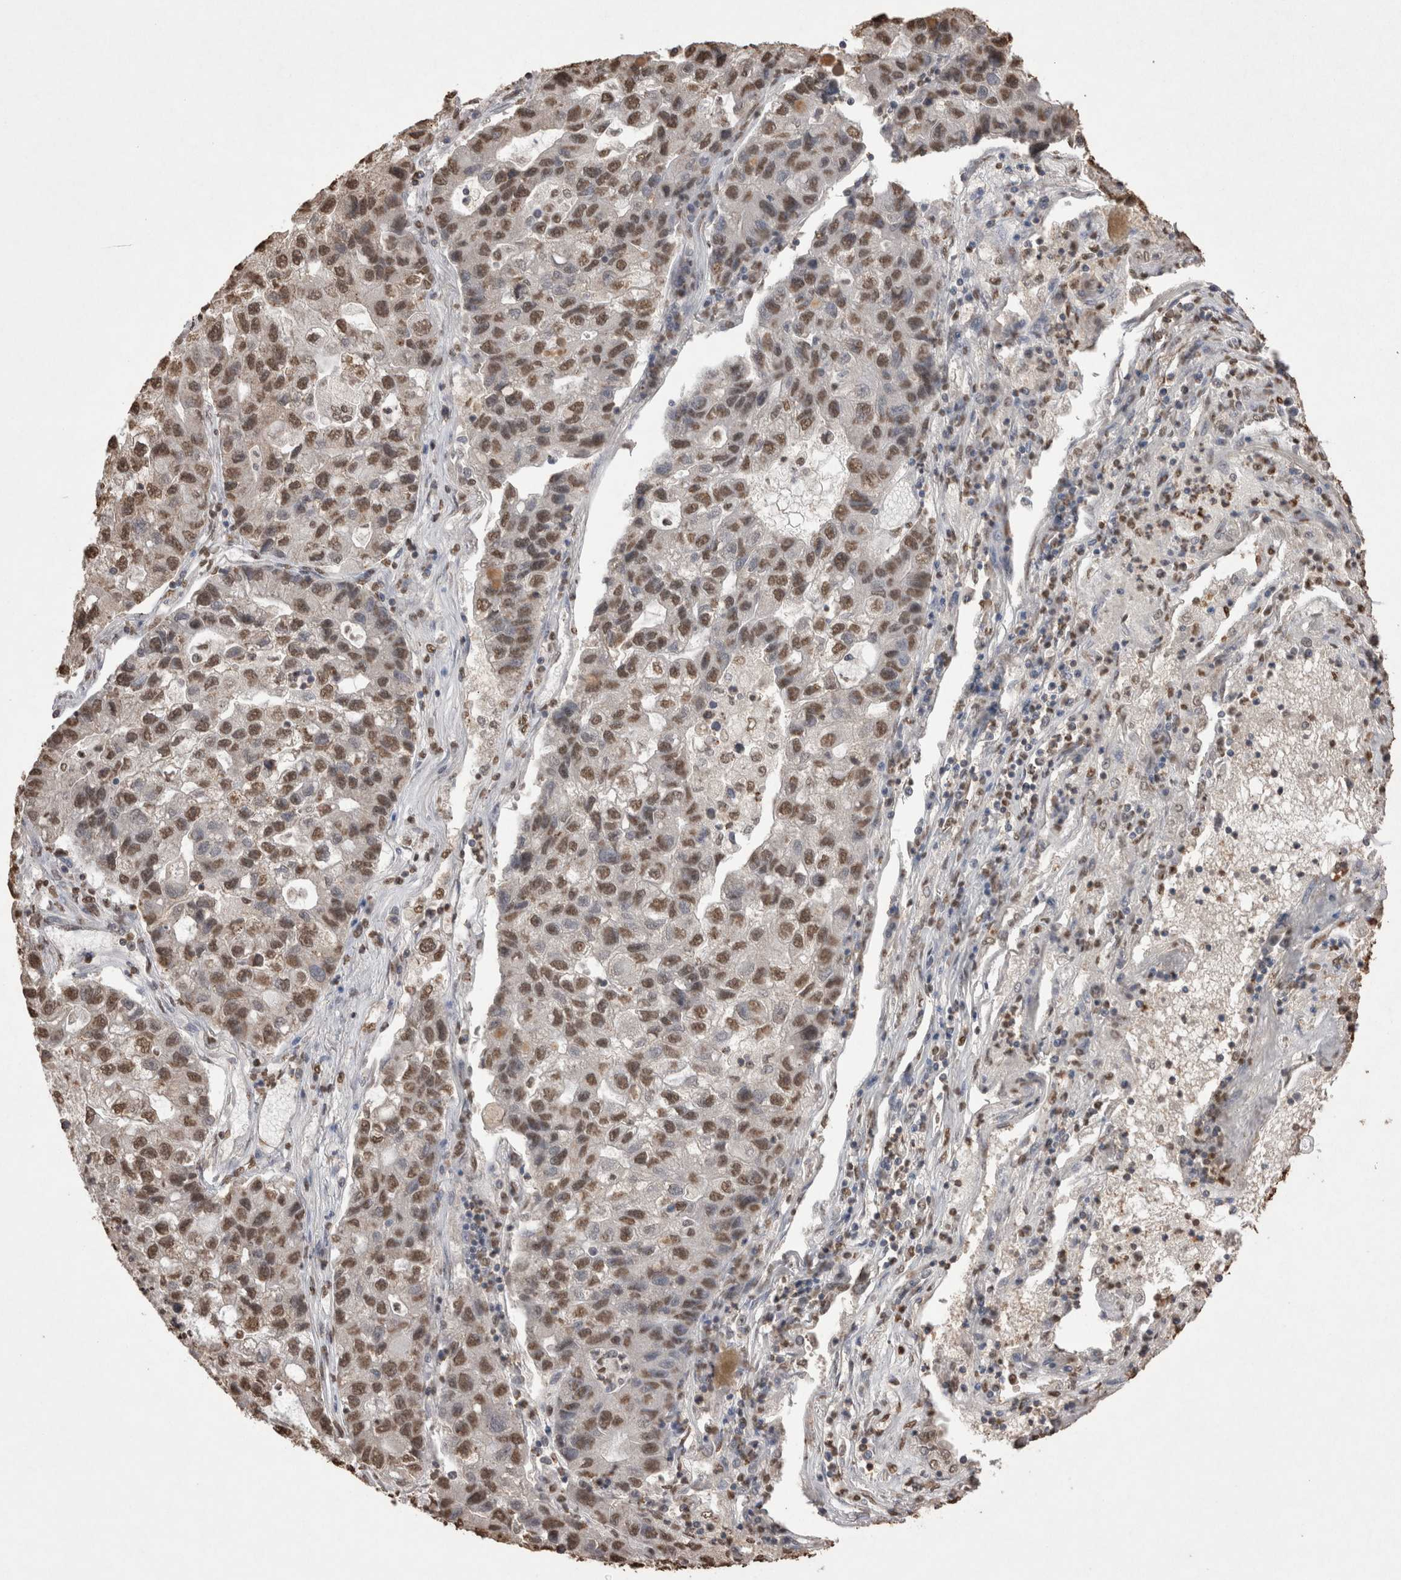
{"staining": {"intensity": "moderate", "quantity": ">75%", "location": "nuclear"}, "tissue": "lung cancer", "cell_type": "Tumor cells", "image_type": "cancer", "snomed": [{"axis": "morphology", "description": "Adenocarcinoma, NOS"}, {"axis": "topography", "description": "Lung"}], "caption": "Immunohistochemistry of lung cancer displays medium levels of moderate nuclear positivity in approximately >75% of tumor cells.", "gene": "POU5F1", "patient": {"sex": "female", "age": 51}}